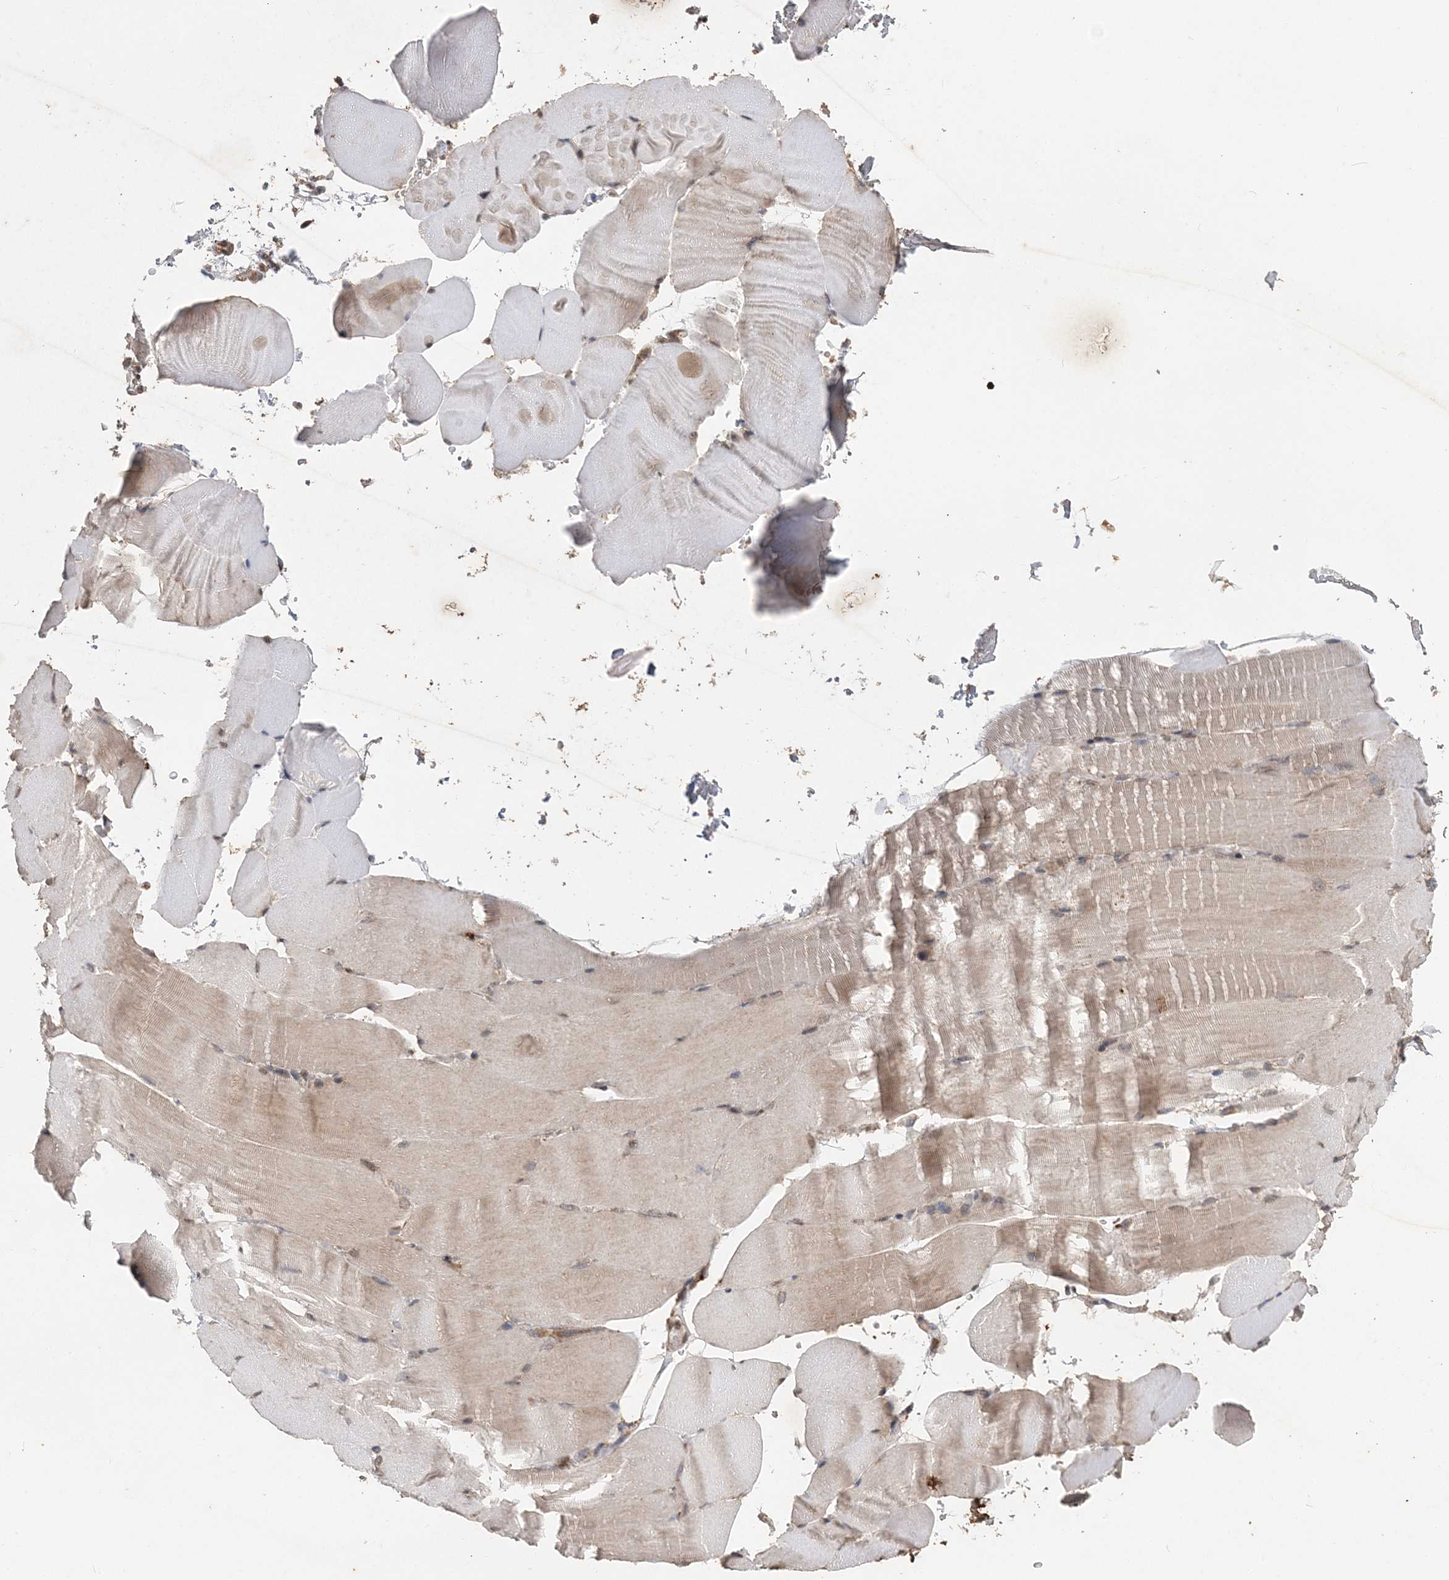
{"staining": {"intensity": "weak", "quantity": "25%-75%", "location": "cytoplasmic/membranous,nuclear"}, "tissue": "skeletal muscle", "cell_type": "Myocytes", "image_type": "normal", "snomed": [{"axis": "morphology", "description": "Normal tissue, NOS"}, {"axis": "topography", "description": "Skeletal muscle"}, {"axis": "topography", "description": "Parathyroid gland"}], "caption": "High-magnification brightfield microscopy of normal skeletal muscle stained with DAB (brown) and counterstained with hematoxylin (blue). myocytes exhibit weak cytoplasmic/membranous,nuclear expression is appreciated in about25%-75% of cells. (brown staining indicates protein expression, while blue staining denotes nuclei).", "gene": "RAB14", "patient": {"sex": "female", "age": 37}}